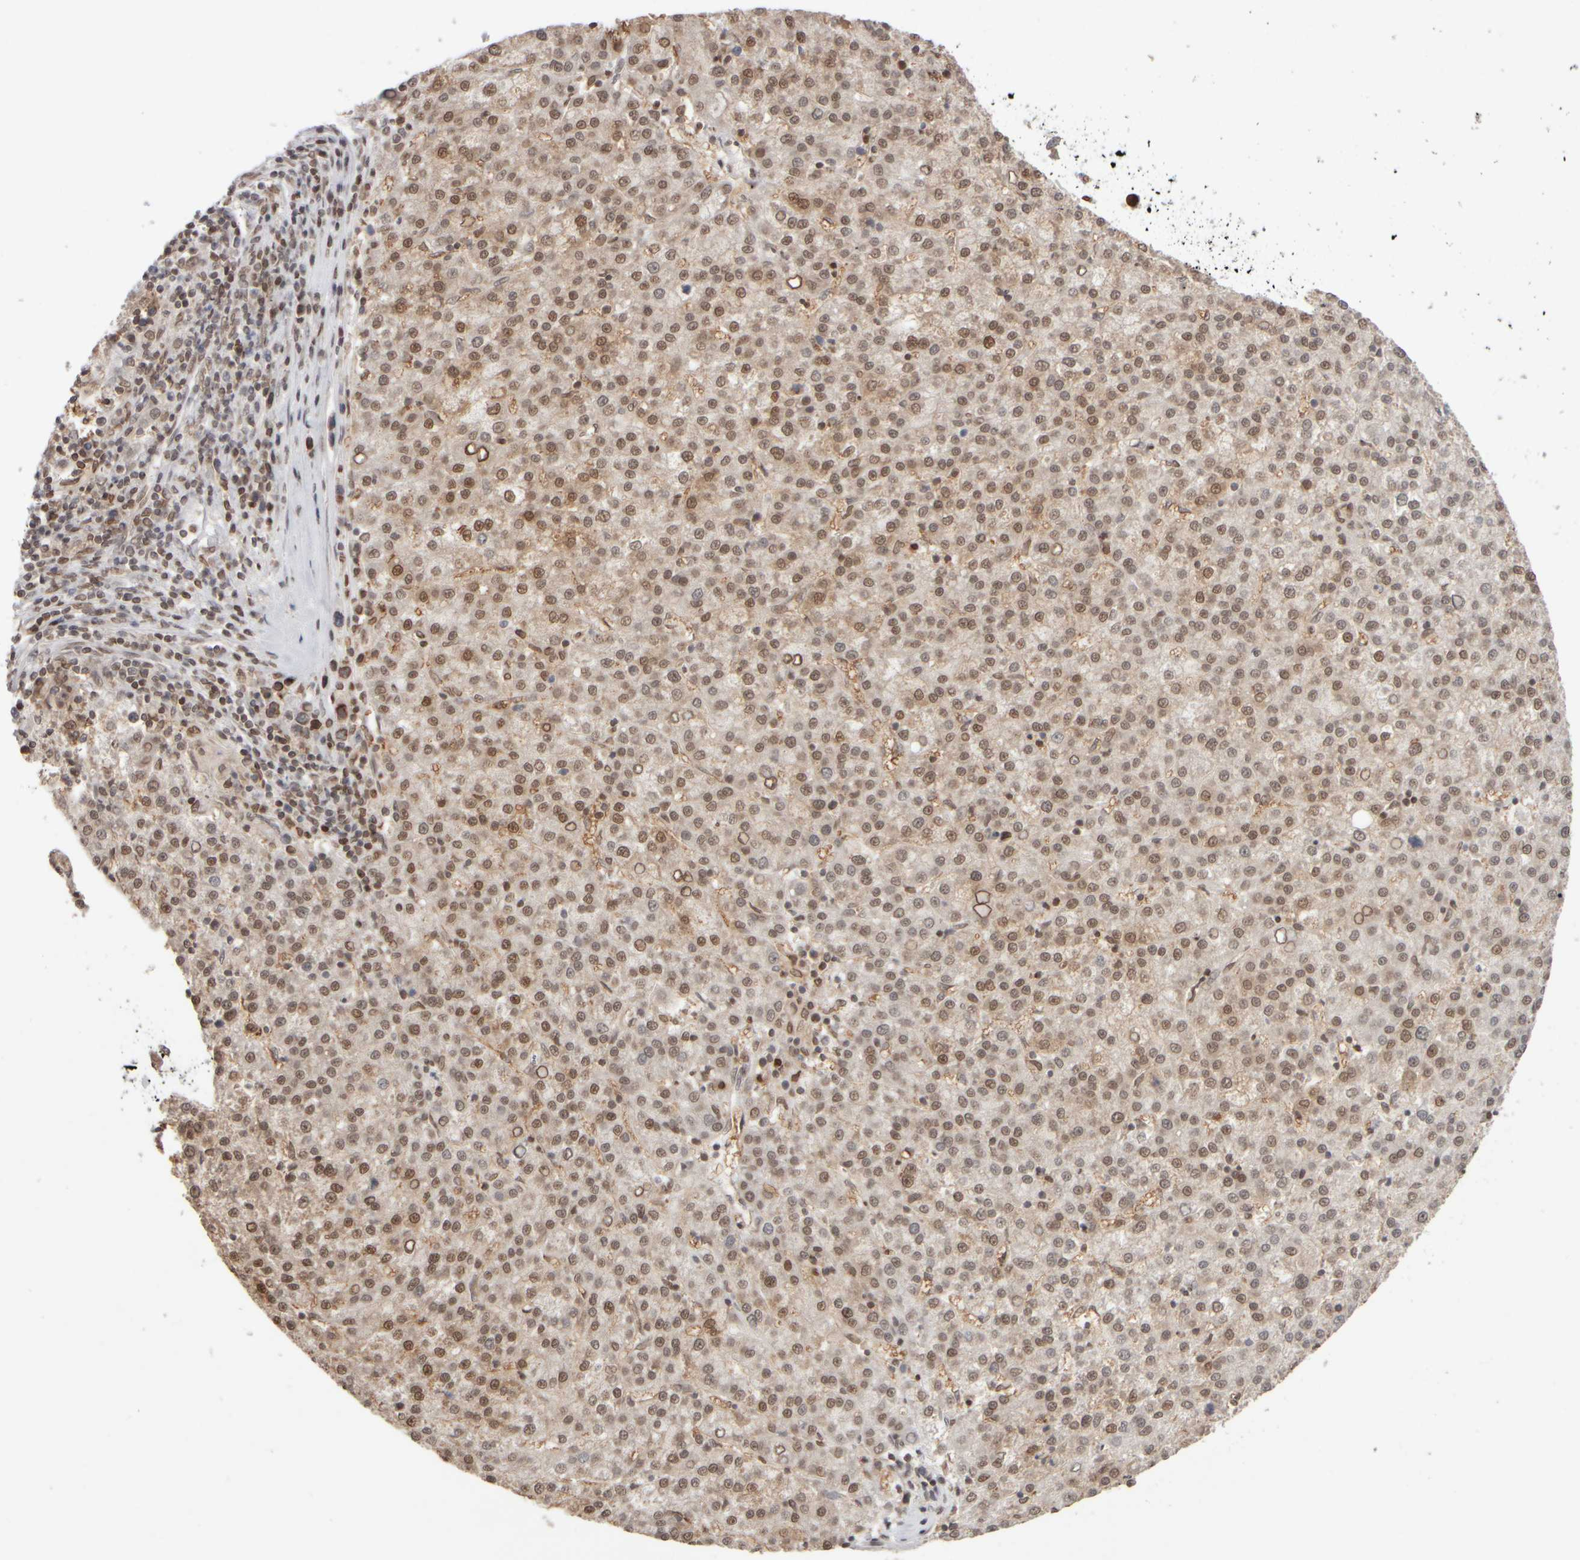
{"staining": {"intensity": "moderate", "quantity": ">75%", "location": "cytoplasmic/membranous,nuclear"}, "tissue": "liver cancer", "cell_type": "Tumor cells", "image_type": "cancer", "snomed": [{"axis": "morphology", "description": "Carcinoma, Hepatocellular, NOS"}, {"axis": "topography", "description": "Liver"}], "caption": "There is medium levels of moderate cytoplasmic/membranous and nuclear expression in tumor cells of hepatocellular carcinoma (liver), as demonstrated by immunohistochemical staining (brown color).", "gene": "ZC3HC1", "patient": {"sex": "female", "age": 58}}